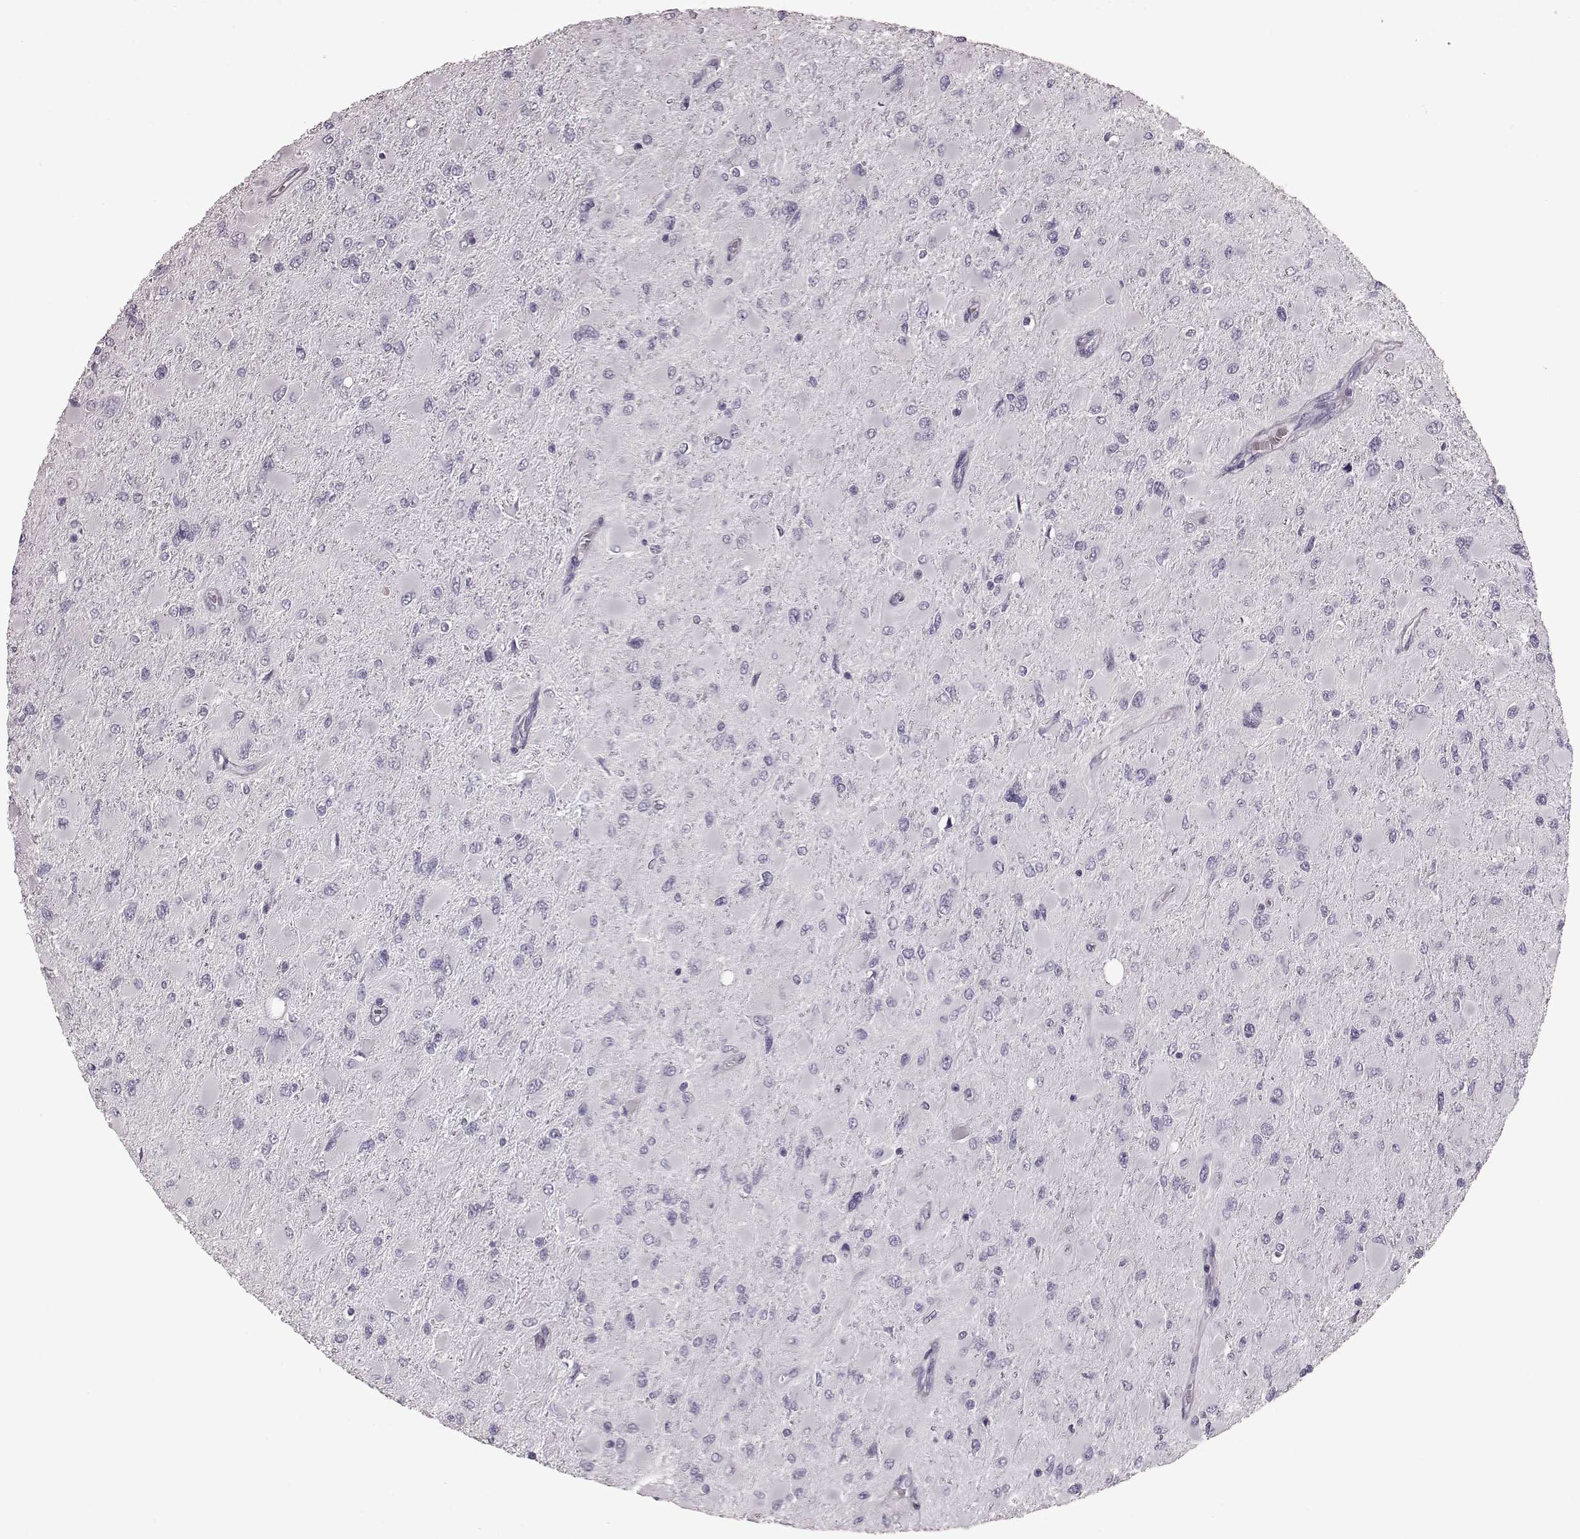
{"staining": {"intensity": "negative", "quantity": "none", "location": "none"}, "tissue": "glioma", "cell_type": "Tumor cells", "image_type": "cancer", "snomed": [{"axis": "morphology", "description": "Glioma, malignant, High grade"}, {"axis": "topography", "description": "Cerebral cortex"}], "caption": "Micrograph shows no significant protein staining in tumor cells of glioma.", "gene": "CRYBA2", "patient": {"sex": "female", "age": 36}}